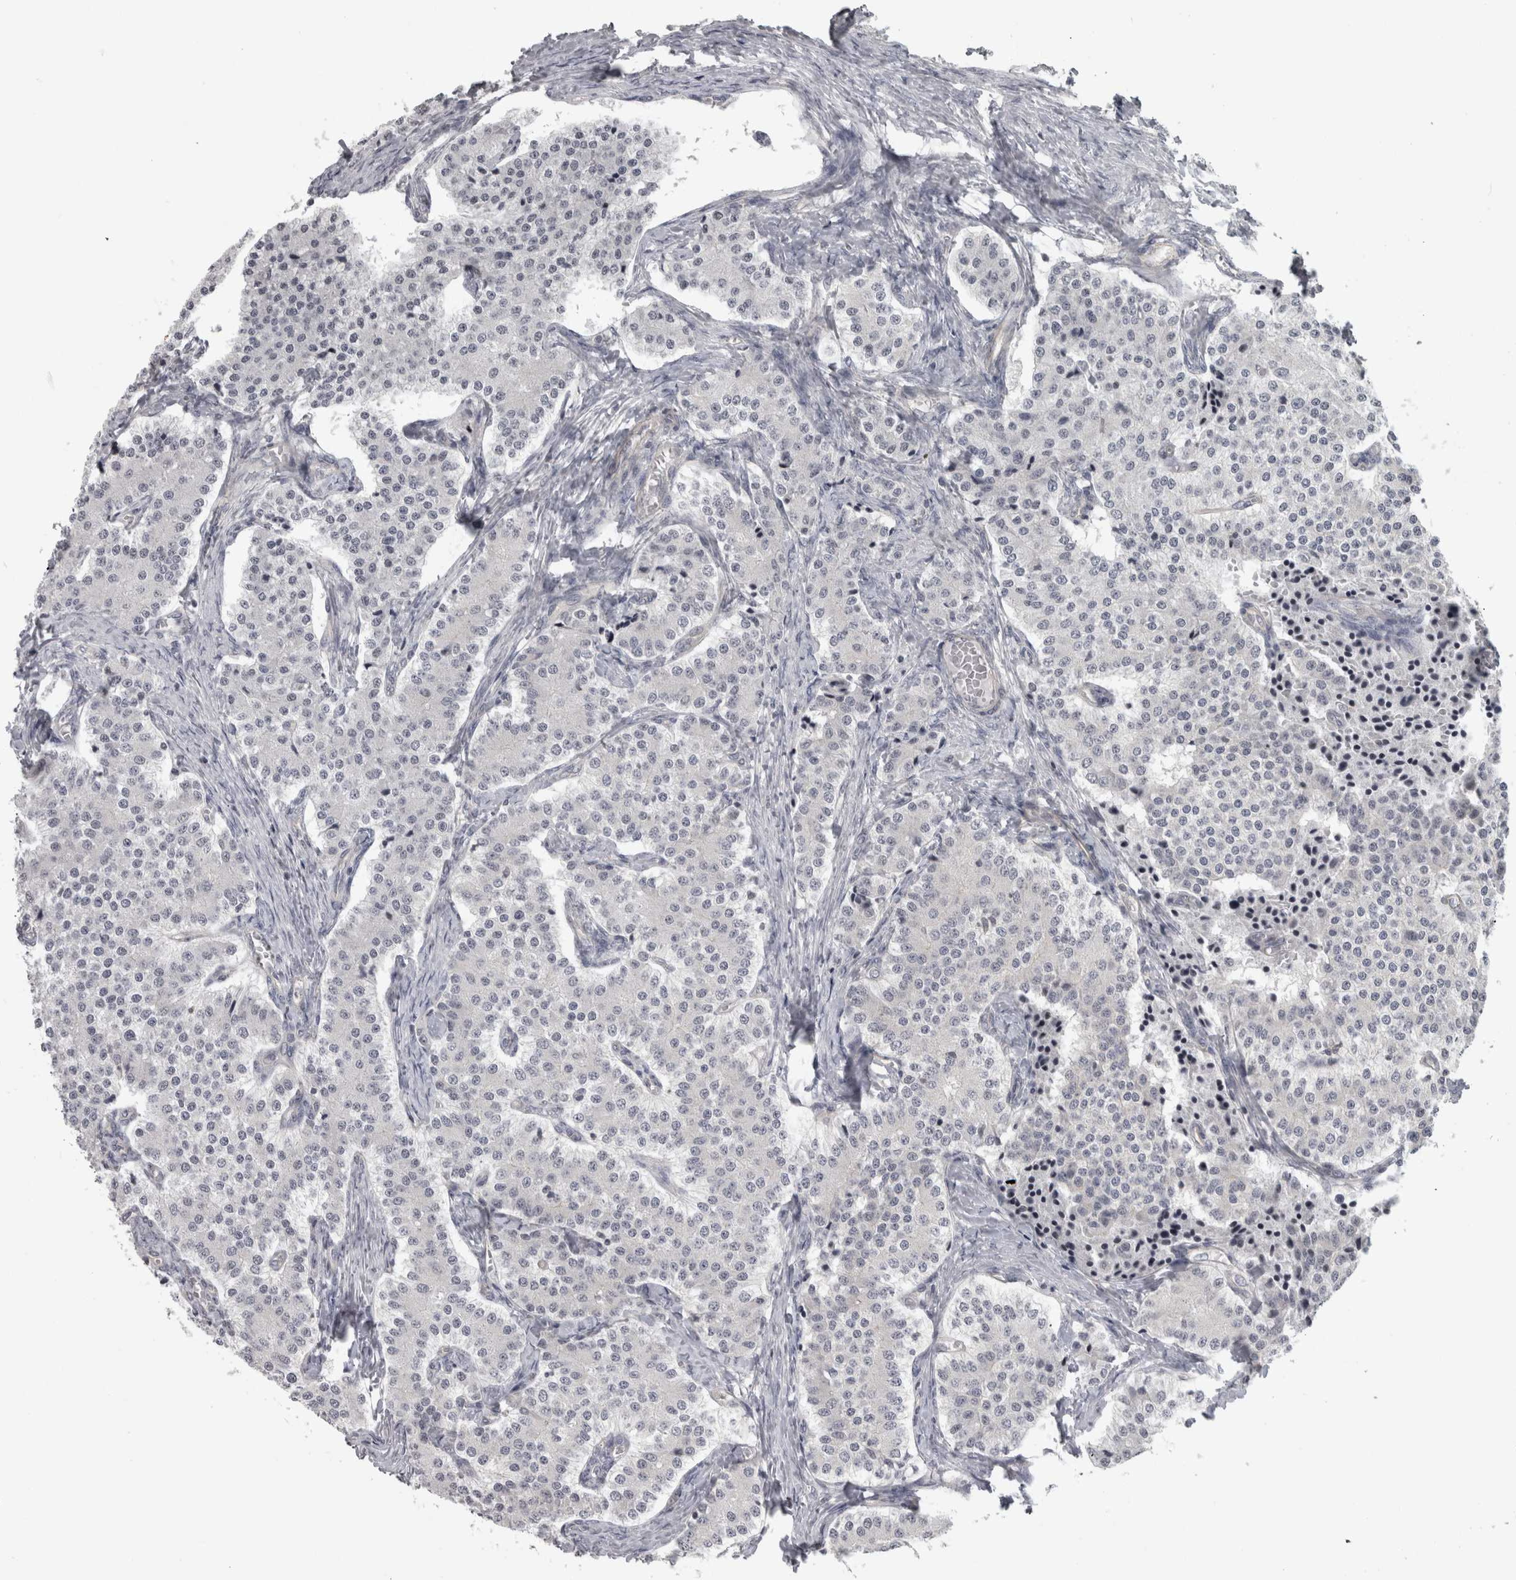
{"staining": {"intensity": "negative", "quantity": "none", "location": "none"}, "tissue": "carcinoid", "cell_type": "Tumor cells", "image_type": "cancer", "snomed": [{"axis": "morphology", "description": "Carcinoid, malignant, NOS"}, {"axis": "topography", "description": "Colon"}], "caption": "Immunohistochemical staining of human carcinoid shows no significant positivity in tumor cells. (Brightfield microscopy of DAB (3,3'-diaminobenzidine) immunohistochemistry (IHC) at high magnification).", "gene": "PPP1R12B", "patient": {"sex": "female", "age": 52}}